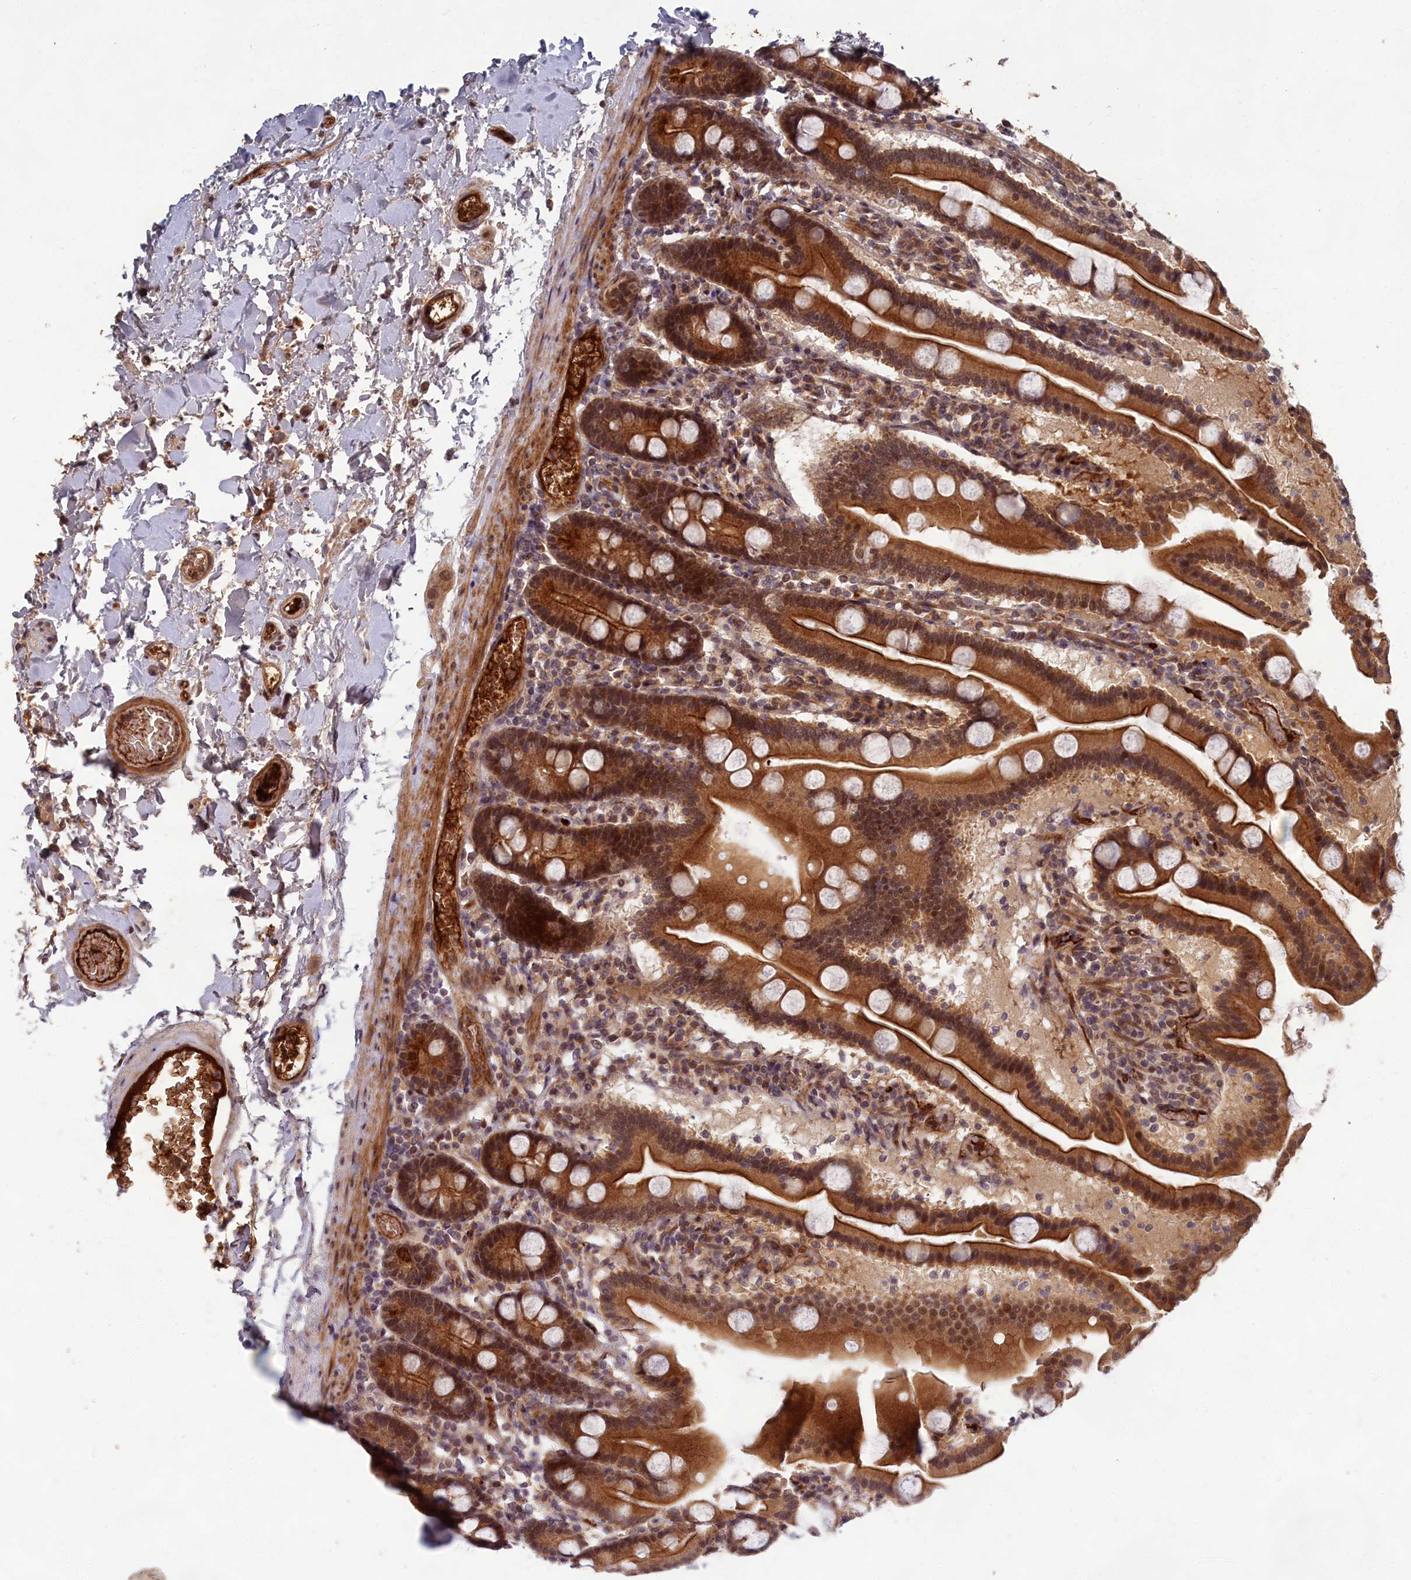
{"staining": {"intensity": "strong", "quantity": ">75%", "location": "cytoplasmic/membranous,nuclear"}, "tissue": "duodenum", "cell_type": "Glandular cells", "image_type": "normal", "snomed": [{"axis": "morphology", "description": "Normal tissue, NOS"}, {"axis": "topography", "description": "Duodenum"}], "caption": "This is a histology image of immunohistochemistry staining of unremarkable duodenum, which shows strong positivity in the cytoplasmic/membranous,nuclear of glandular cells.", "gene": "EARS2", "patient": {"sex": "male", "age": 55}}